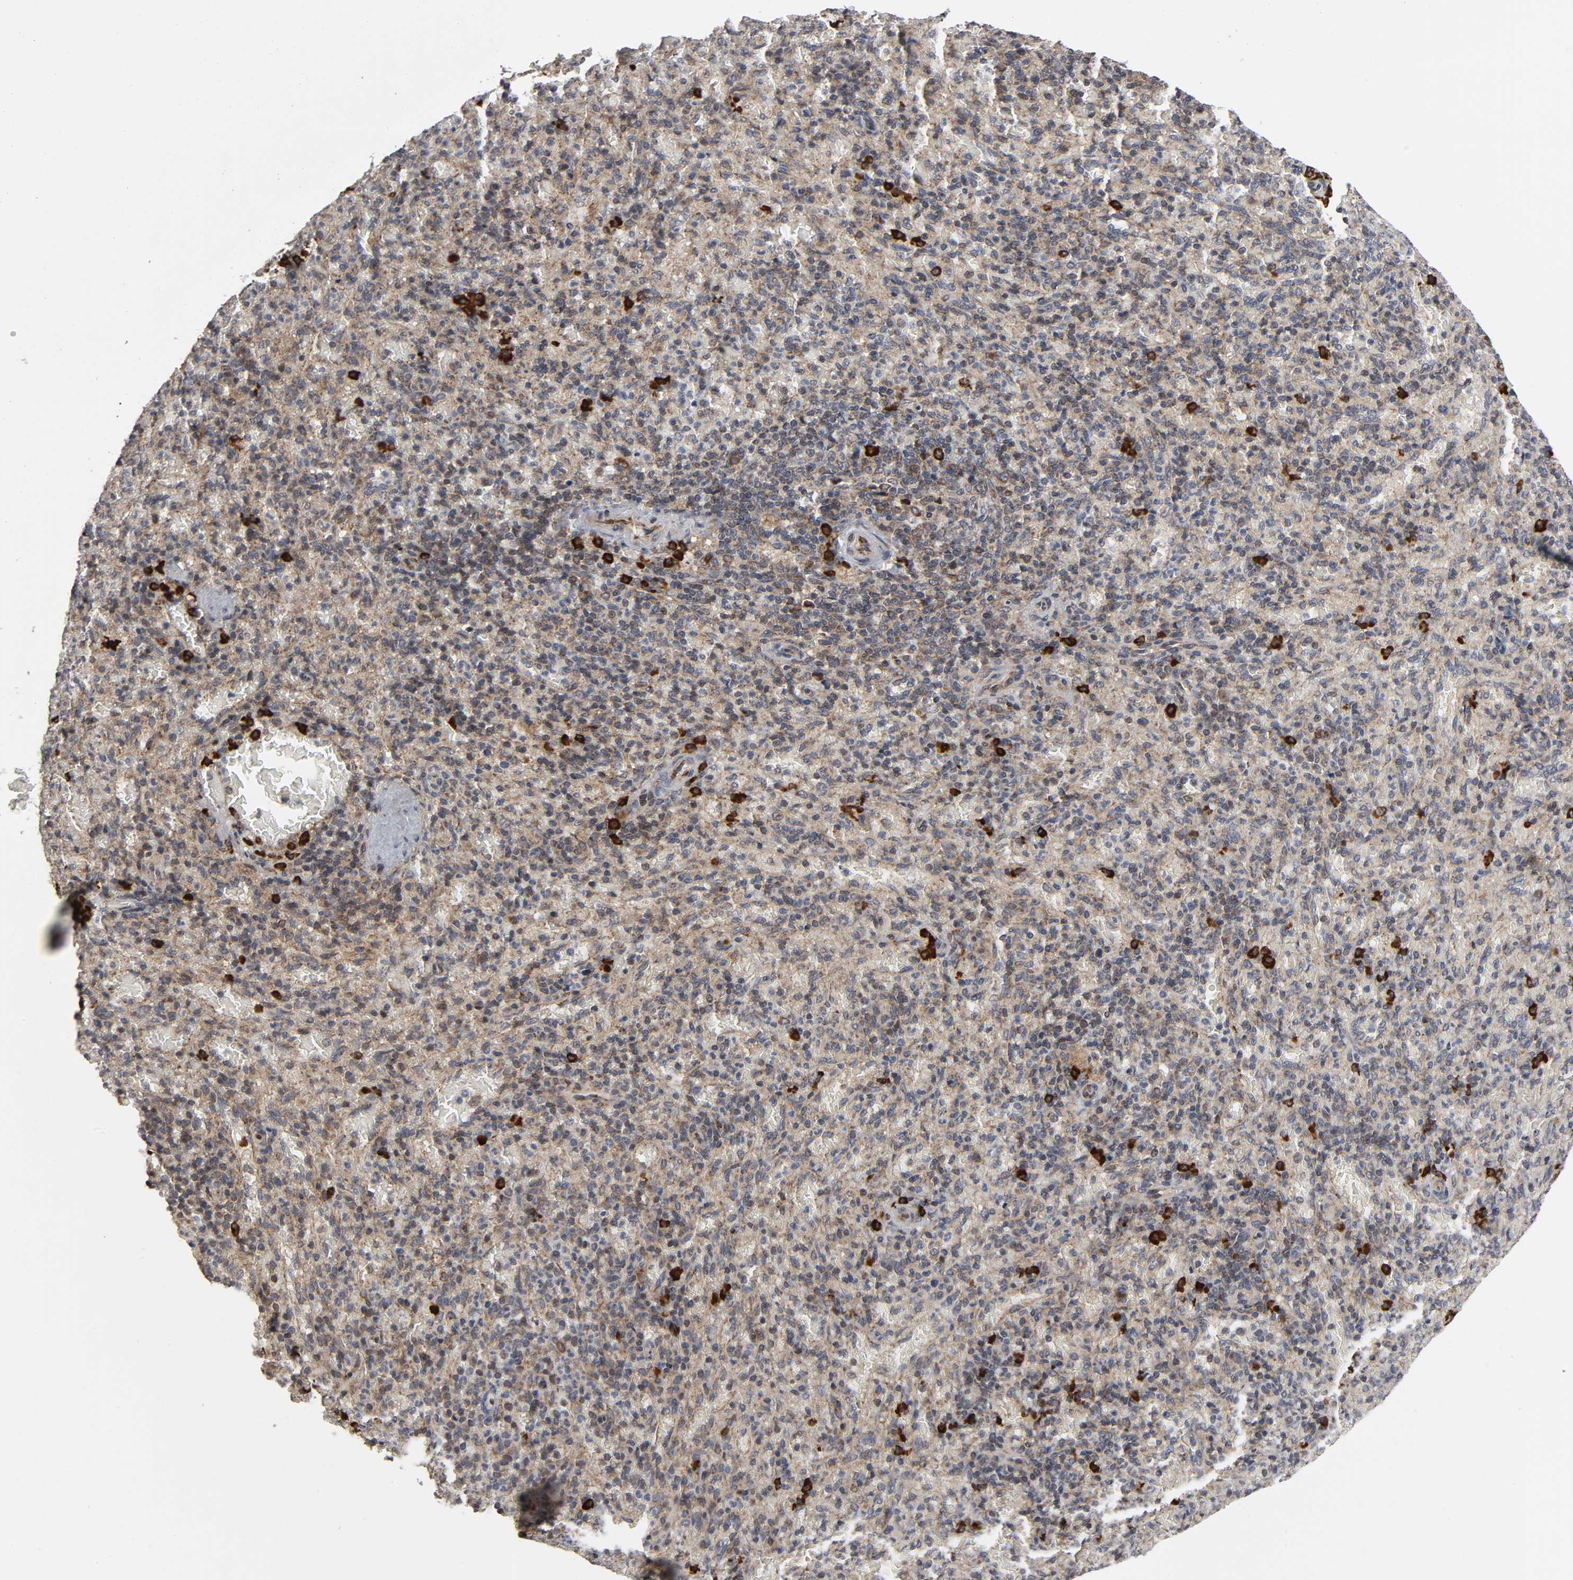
{"staining": {"intensity": "weak", "quantity": ">75%", "location": "cytoplasmic/membranous"}, "tissue": "spleen", "cell_type": "Cells in red pulp", "image_type": "normal", "snomed": [{"axis": "morphology", "description": "Normal tissue, NOS"}, {"axis": "topography", "description": "Spleen"}], "caption": "Immunohistochemical staining of normal spleen exhibits low levels of weak cytoplasmic/membranous staining in approximately >75% of cells in red pulp.", "gene": "SLC30A9", "patient": {"sex": "female", "age": 43}}